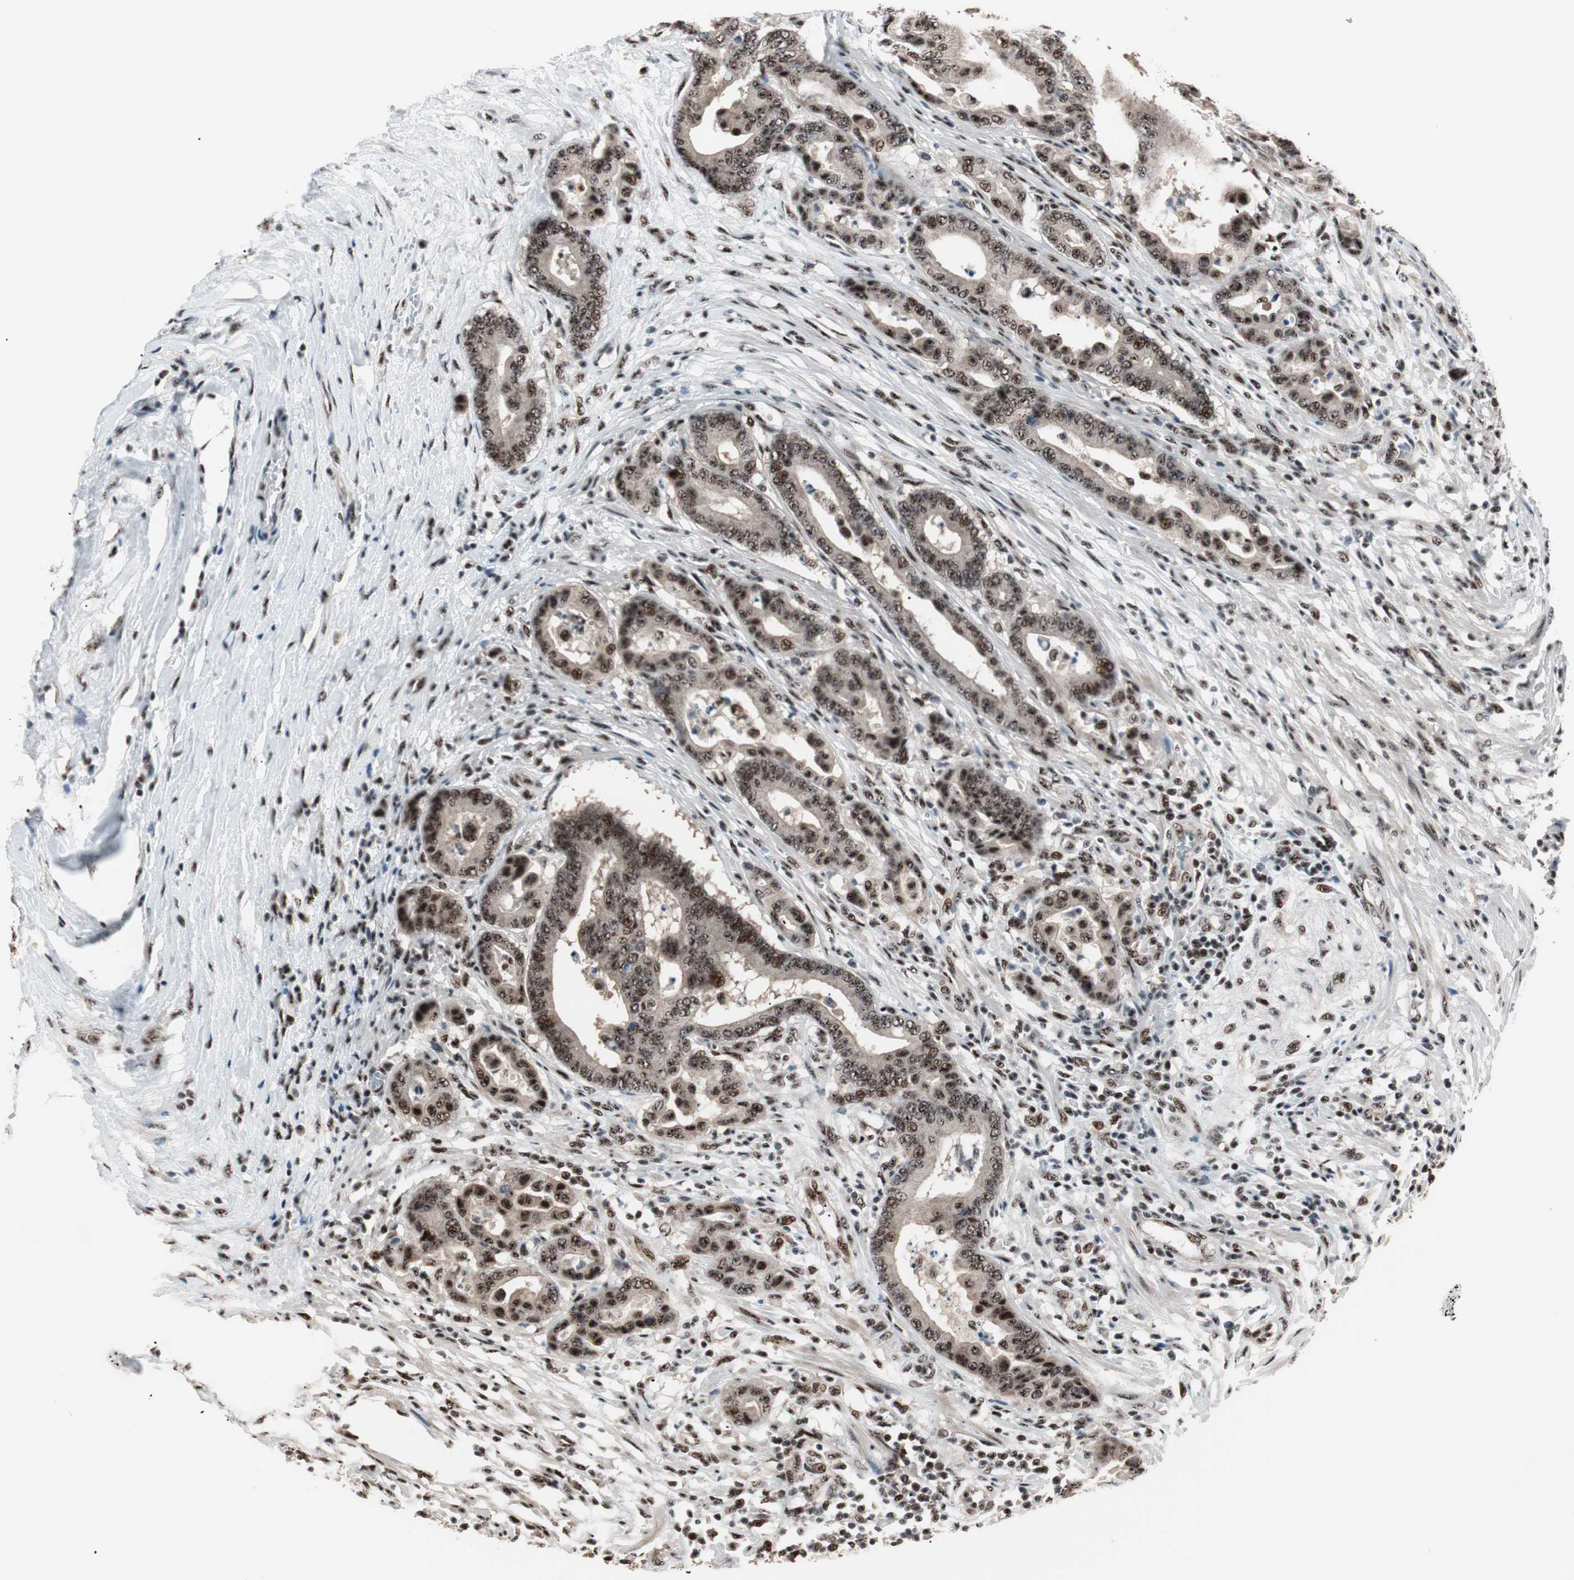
{"staining": {"intensity": "strong", "quantity": ">75%", "location": "nuclear"}, "tissue": "colorectal cancer", "cell_type": "Tumor cells", "image_type": "cancer", "snomed": [{"axis": "morphology", "description": "Normal tissue, NOS"}, {"axis": "morphology", "description": "Adenocarcinoma, NOS"}, {"axis": "topography", "description": "Colon"}], "caption": "Protein expression analysis of colorectal cancer displays strong nuclear positivity in approximately >75% of tumor cells. The protein is stained brown, and the nuclei are stained in blue (DAB IHC with brightfield microscopy, high magnification).", "gene": "NR5A2", "patient": {"sex": "male", "age": 82}}